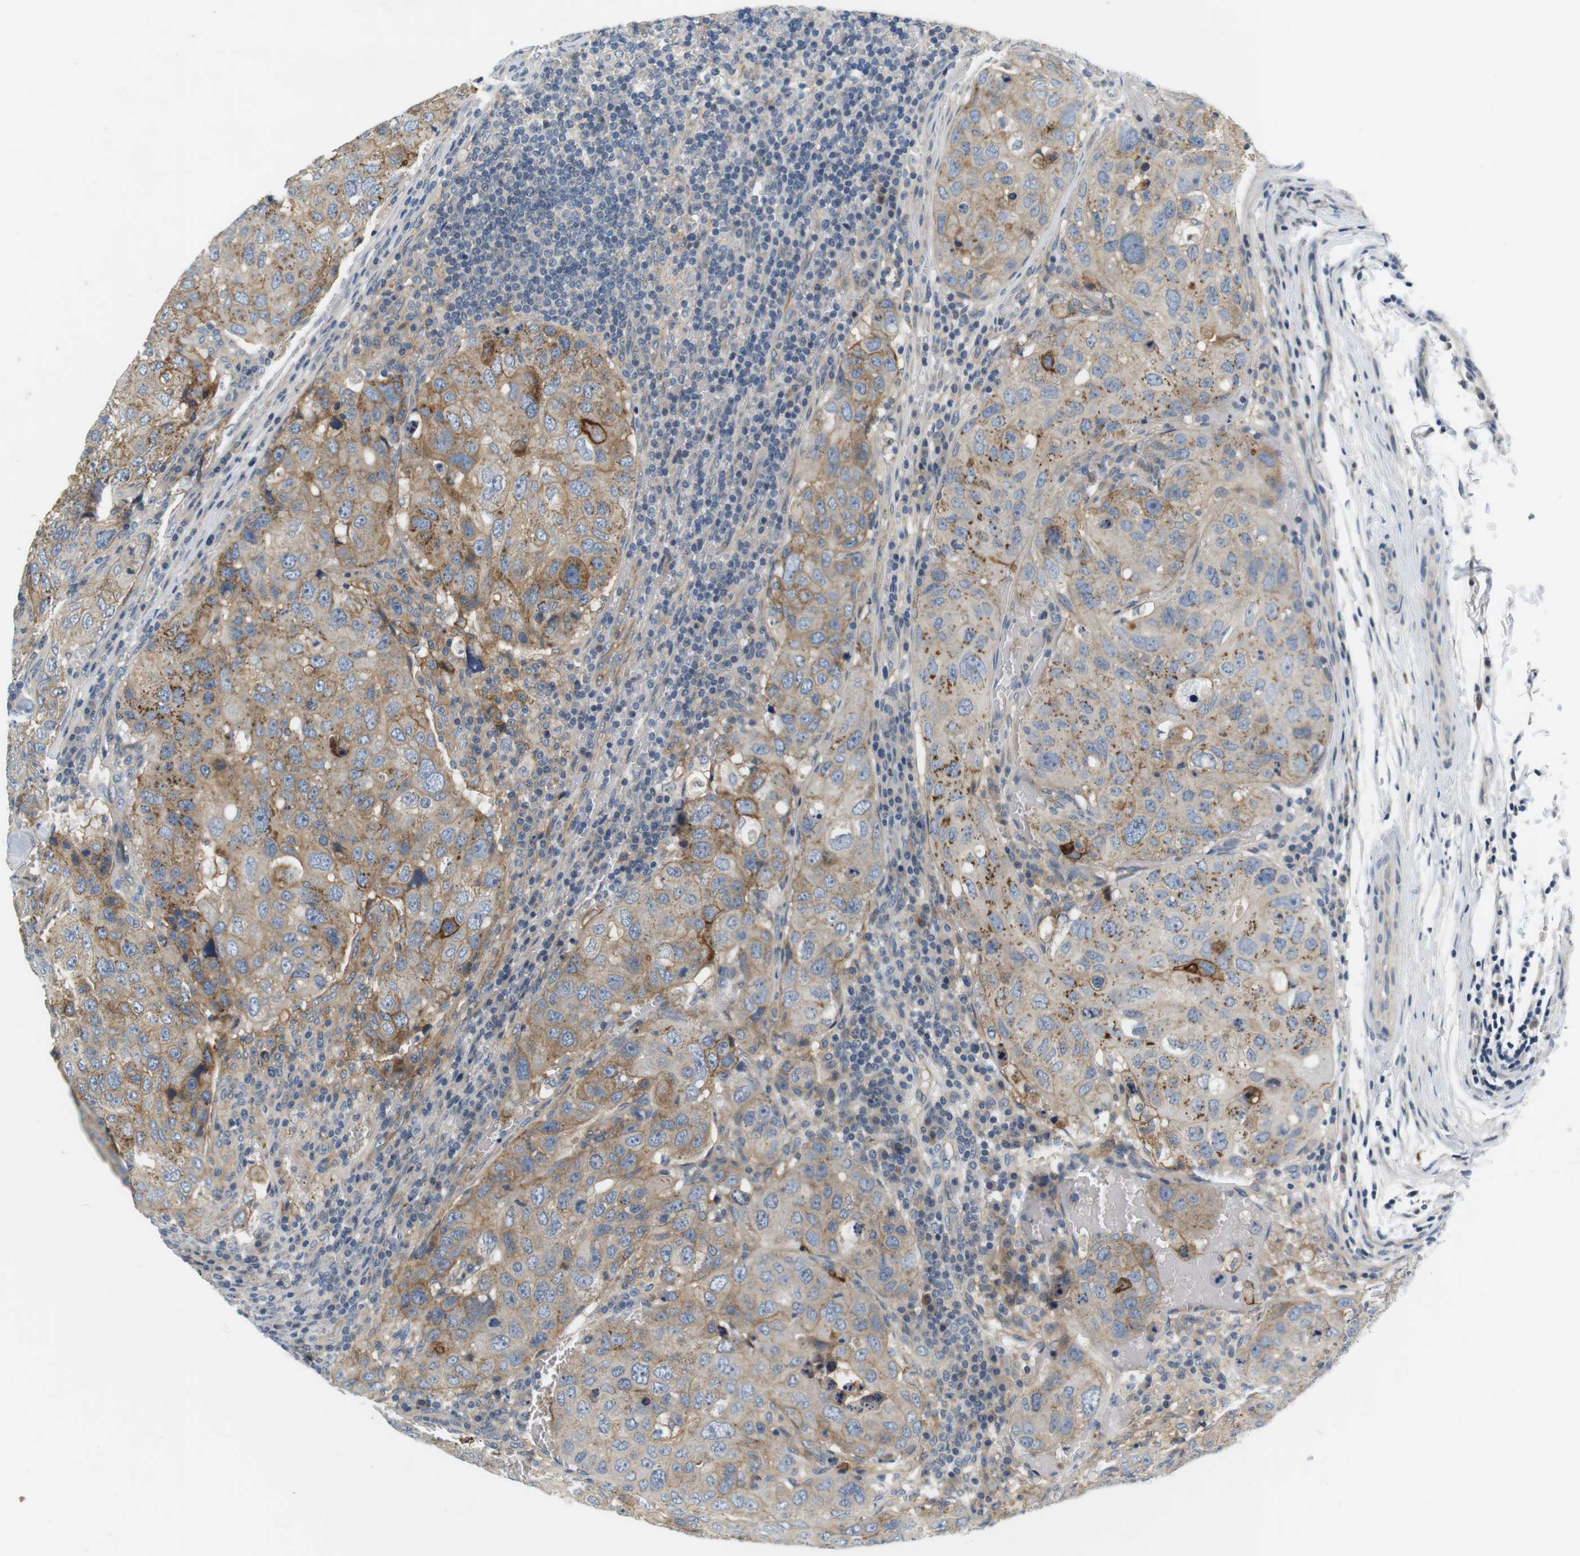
{"staining": {"intensity": "moderate", "quantity": ">75%", "location": "cytoplasmic/membranous"}, "tissue": "urothelial cancer", "cell_type": "Tumor cells", "image_type": "cancer", "snomed": [{"axis": "morphology", "description": "Urothelial carcinoma, High grade"}, {"axis": "topography", "description": "Lymph node"}, {"axis": "topography", "description": "Urinary bladder"}], "caption": "A high-resolution histopathology image shows immunohistochemistry staining of high-grade urothelial carcinoma, which shows moderate cytoplasmic/membranous staining in approximately >75% of tumor cells.", "gene": "SLC30A1", "patient": {"sex": "male", "age": 51}}